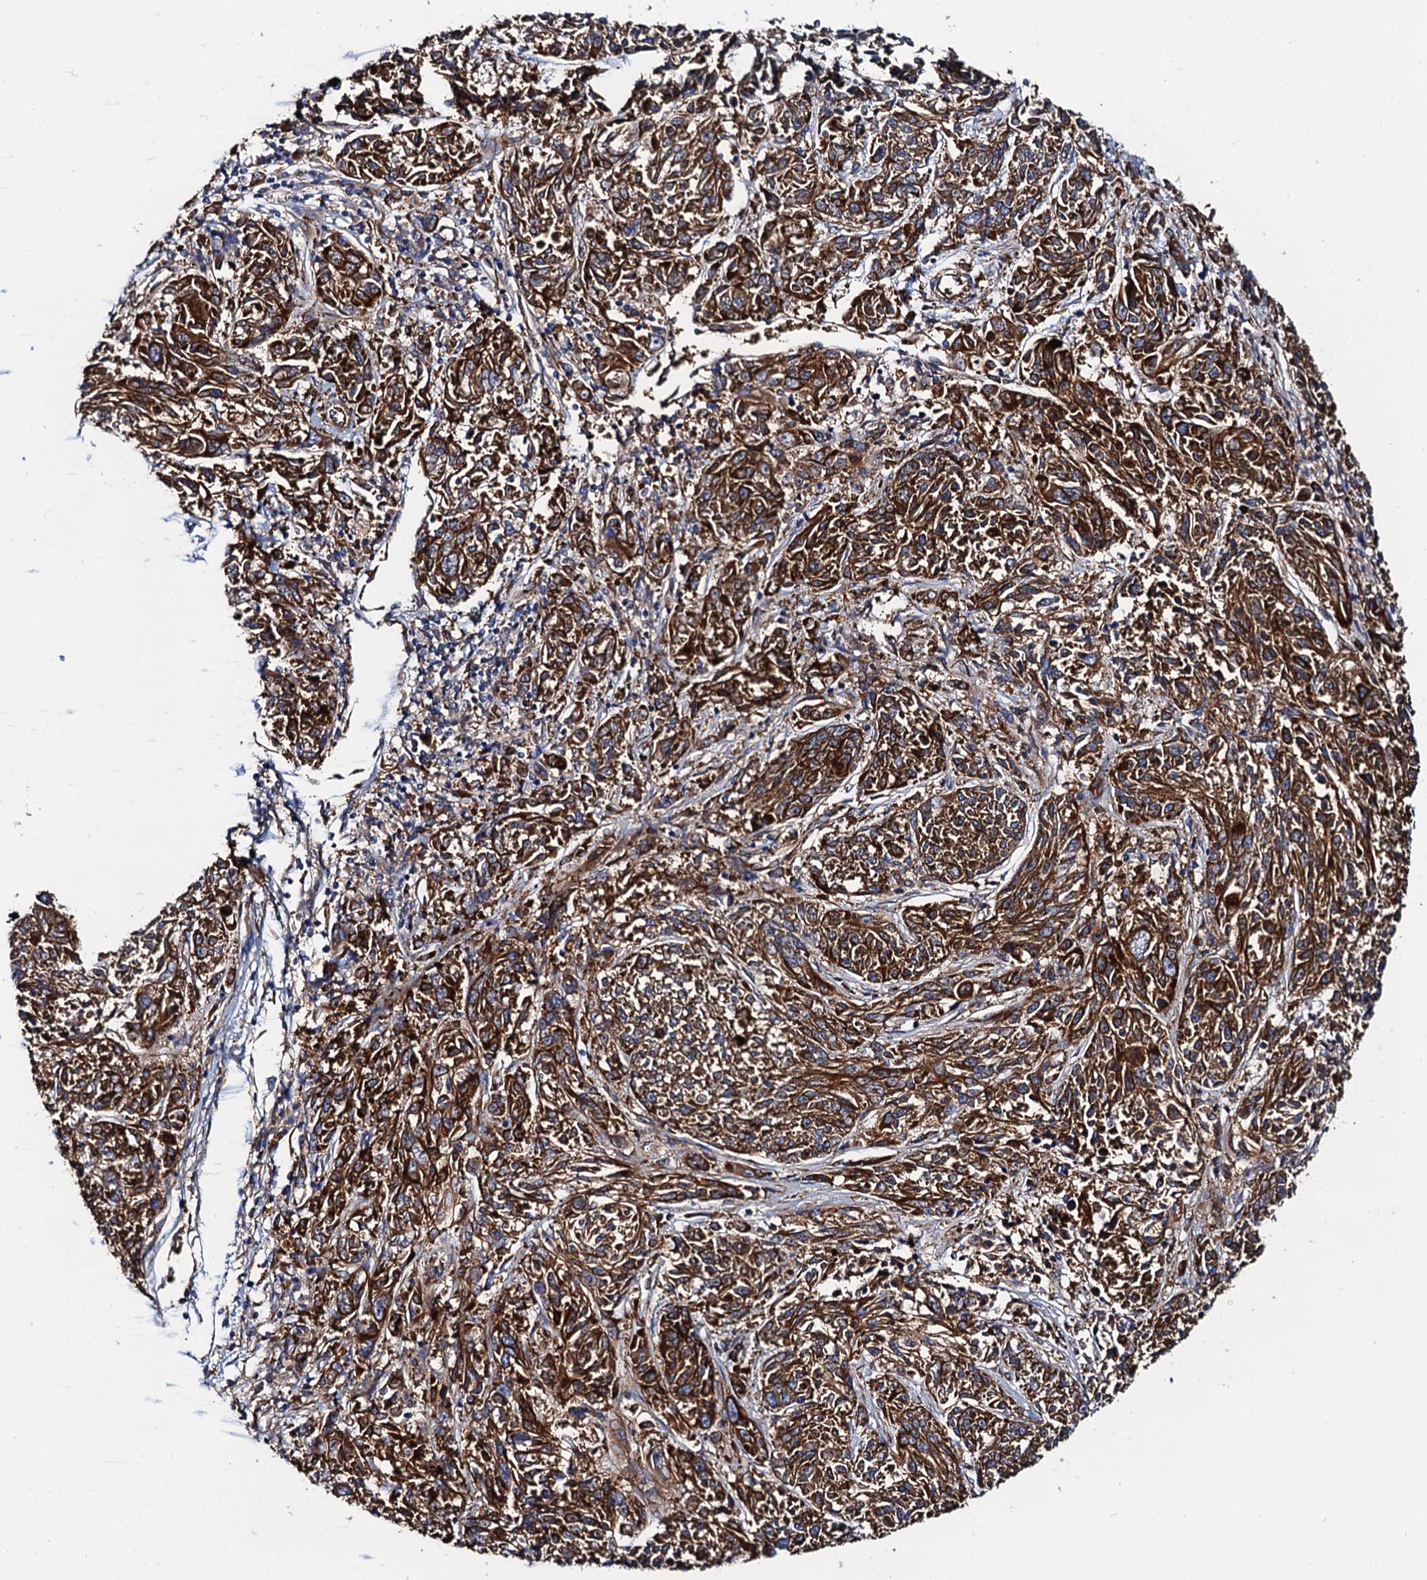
{"staining": {"intensity": "strong", "quantity": ">75%", "location": "cytoplasmic/membranous"}, "tissue": "melanoma", "cell_type": "Tumor cells", "image_type": "cancer", "snomed": [{"axis": "morphology", "description": "Malignant melanoma, NOS"}, {"axis": "topography", "description": "Skin"}], "caption": "Malignant melanoma stained with DAB IHC exhibits high levels of strong cytoplasmic/membranous staining in approximately >75% of tumor cells.", "gene": "MRPL48", "patient": {"sex": "male", "age": 53}}